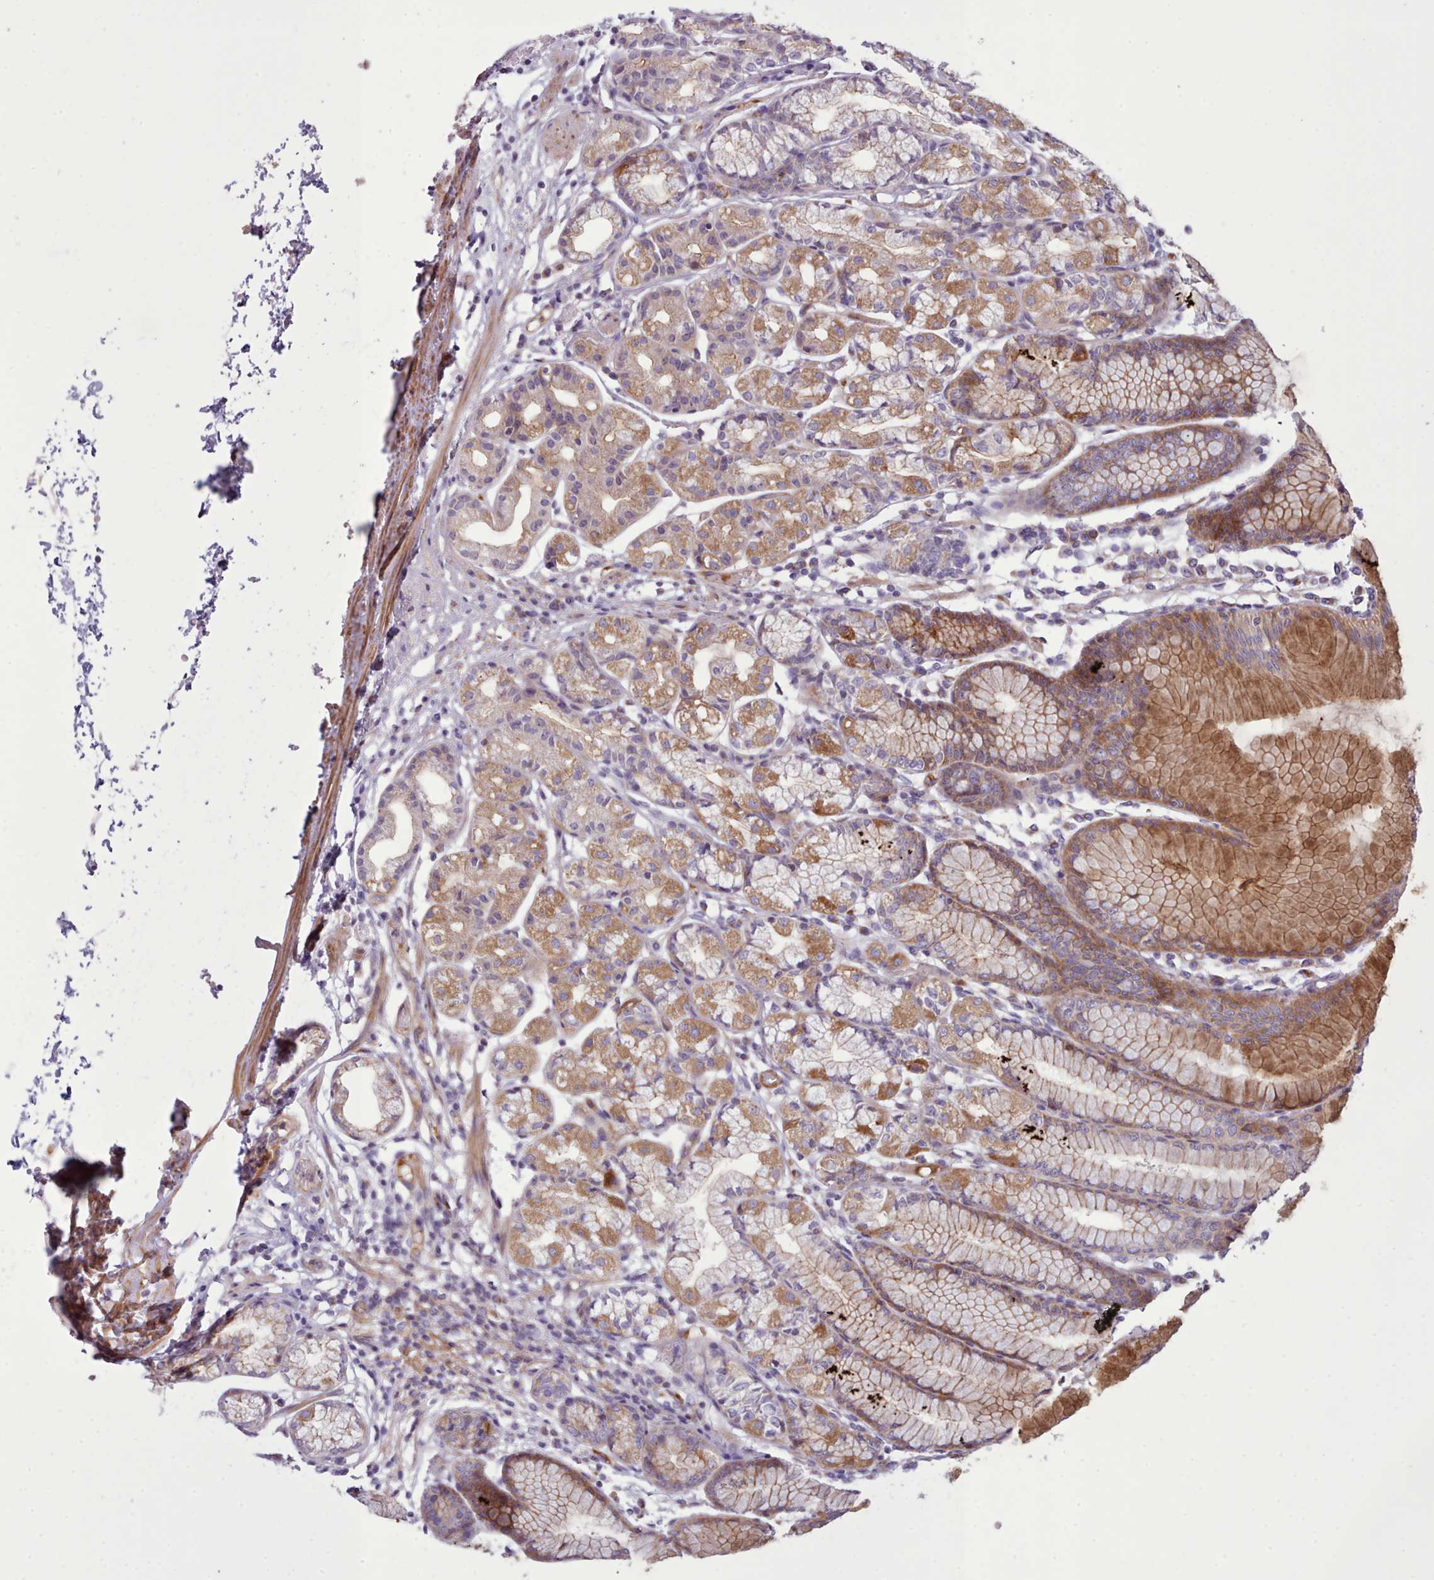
{"staining": {"intensity": "moderate", "quantity": ">75%", "location": "cytoplasmic/membranous"}, "tissue": "stomach", "cell_type": "Glandular cells", "image_type": "normal", "snomed": [{"axis": "morphology", "description": "Normal tissue, NOS"}, {"axis": "topography", "description": "Stomach"}], "caption": "IHC staining of unremarkable stomach, which reveals medium levels of moderate cytoplasmic/membranous expression in about >75% of glandular cells indicating moderate cytoplasmic/membranous protein staining. The staining was performed using DAB (brown) for protein detection and nuclei were counterstained in hematoxylin (blue).", "gene": "TENT4B", "patient": {"sex": "female", "age": 57}}